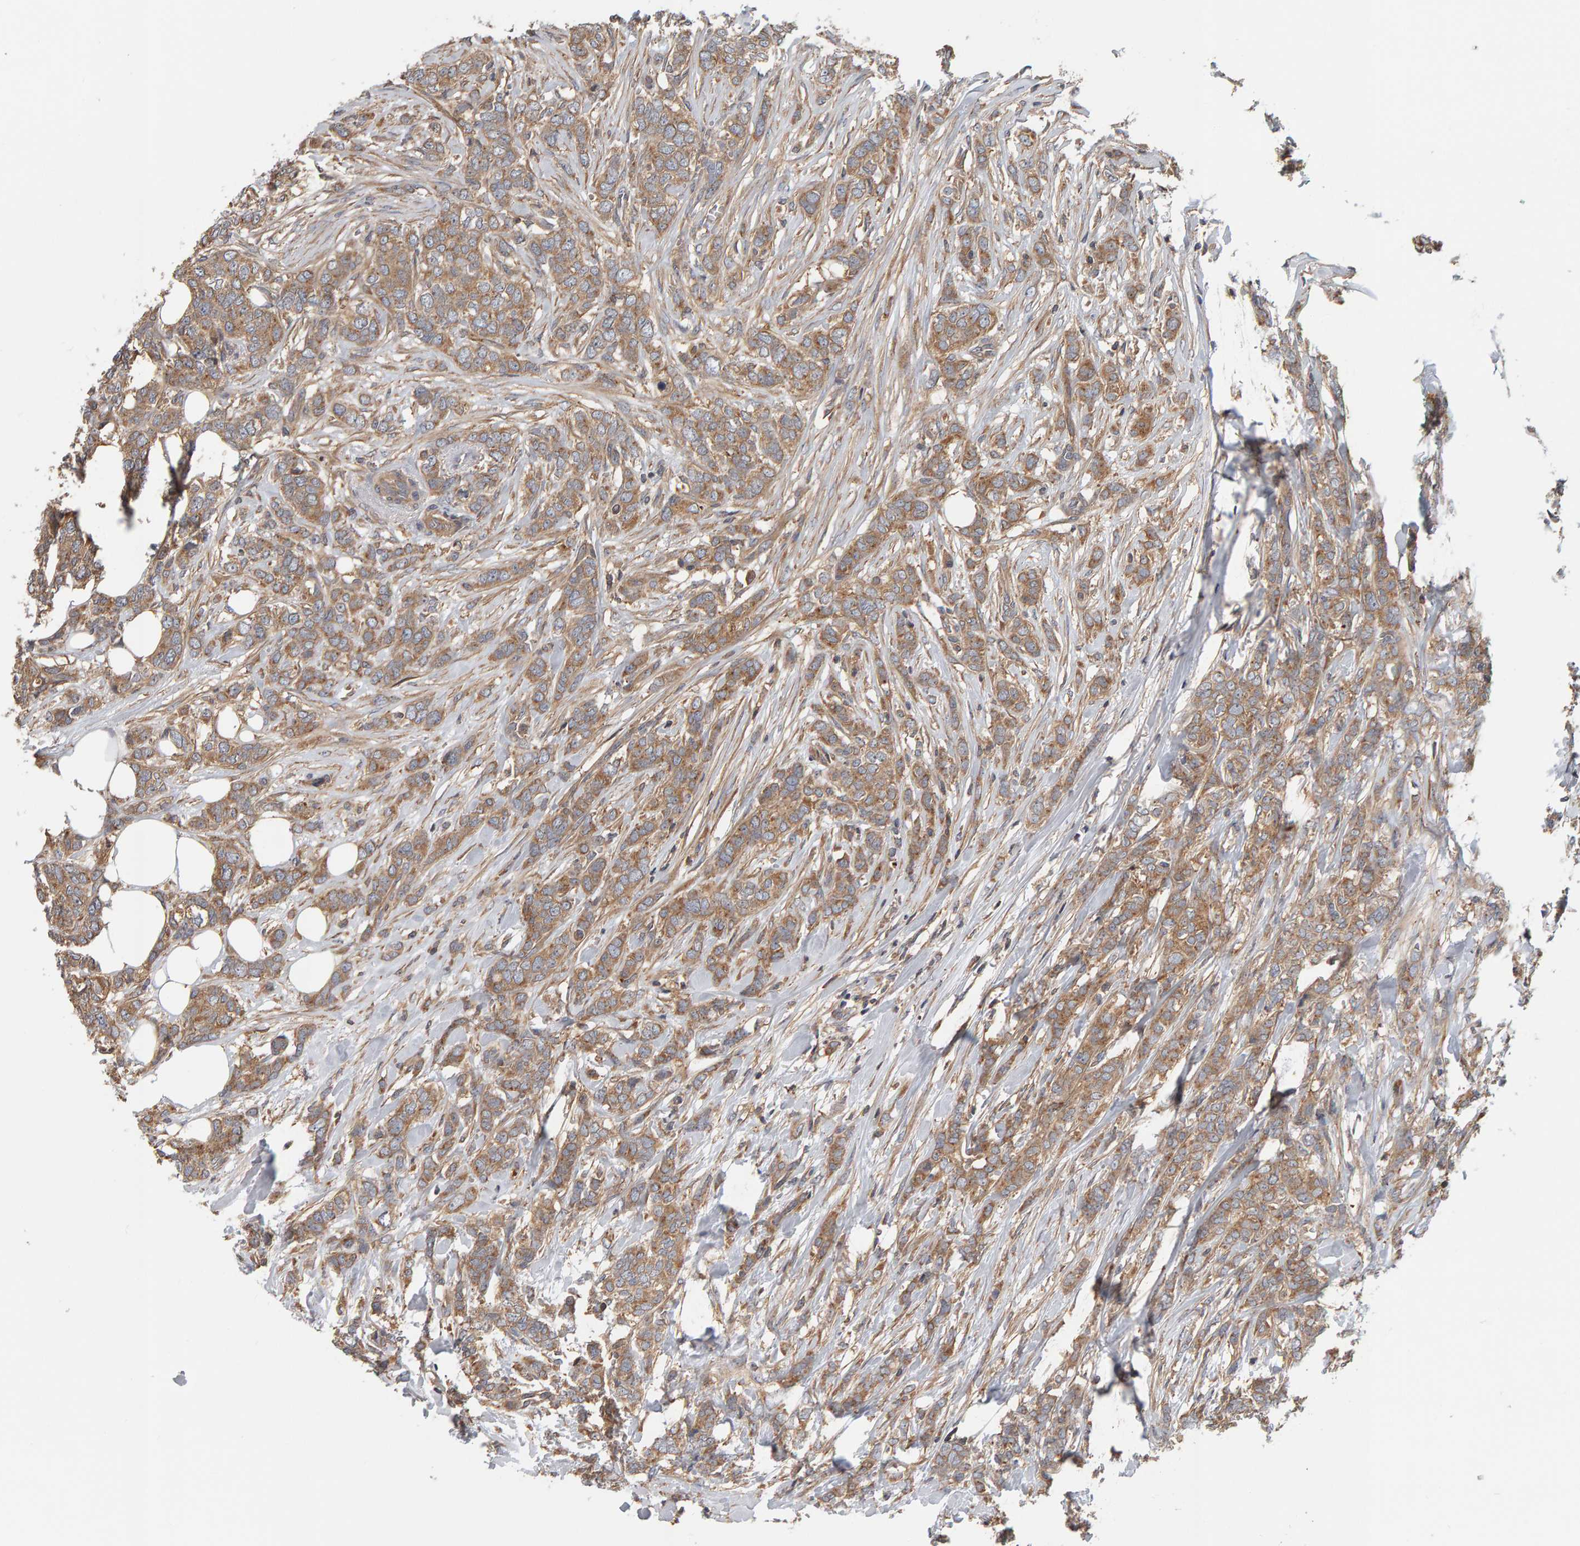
{"staining": {"intensity": "moderate", "quantity": ">75%", "location": "cytoplasmic/membranous"}, "tissue": "breast cancer", "cell_type": "Tumor cells", "image_type": "cancer", "snomed": [{"axis": "morphology", "description": "Lobular carcinoma"}, {"axis": "topography", "description": "Skin"}, {"axis": "topography", "description": "Breast"}], "caption": "Immunohistochemical staining of human breast cancer displays moderate cytoplasmic/membranous protein expression in approximately >75% of tumor cells.", "gene": "C9orf72", "patient": {"sex": "female", "age": 46}}